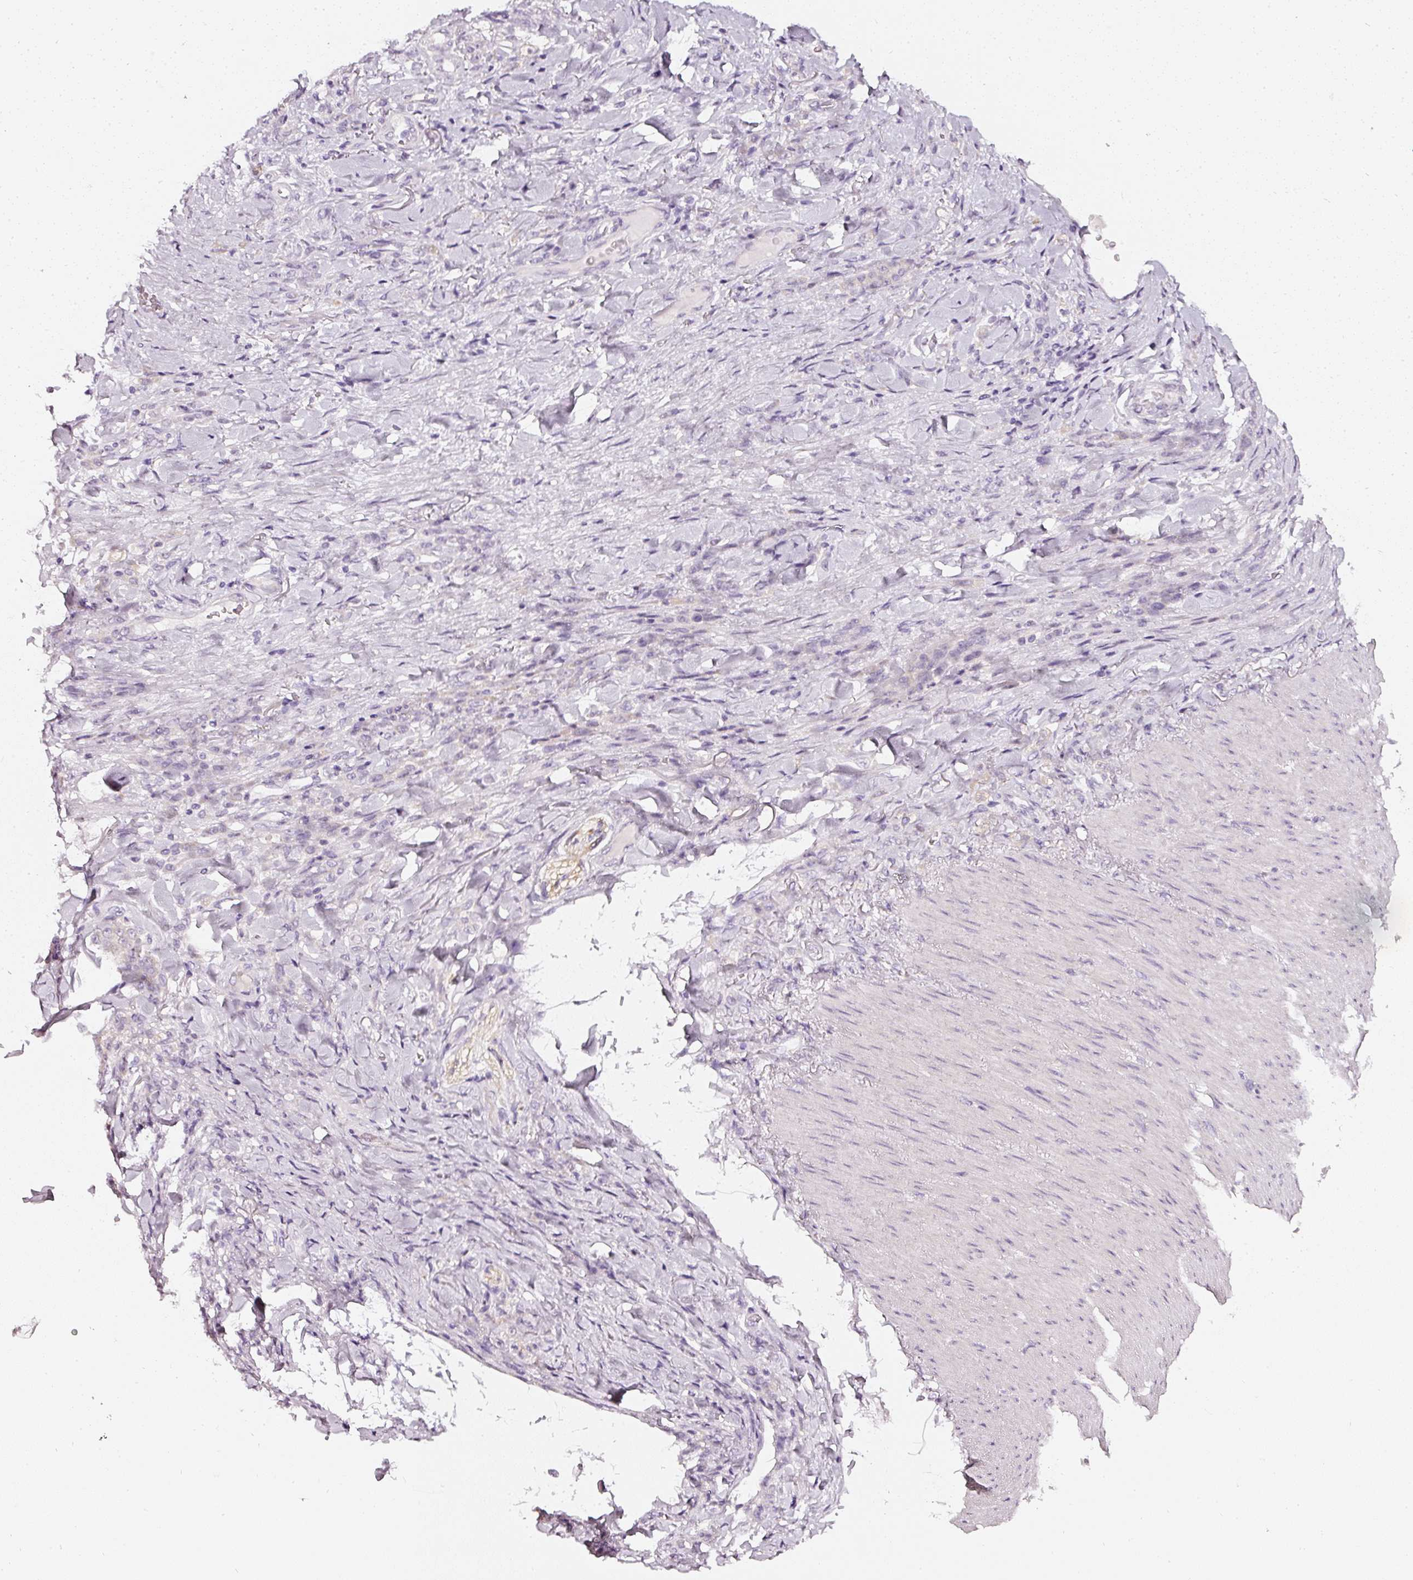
{"staining": {"intensity": "negative", "quantity": "none", "location": "none"}, "tissue": "stomach cancer", "cell_type": "Tumor cells", "image_type": "cancer", "snomed": [{"axis": "morphology", "description": "Normal tissue, NOS"}, {"axis": "morphology", "description": "Adenocarcinoma, NOS"}, {"axis": "topography", "description": "Stomach"}], "caption": "Tumor cells are negative for protein expression in human stomach cancer. (DAB (3,3'-diaminobenzidine) immunohistochemistry (IHC) visualized using brightfield microscopy, high magnification).", "gene": "CNP", "patient": {"sex": "male", "age": 82}}